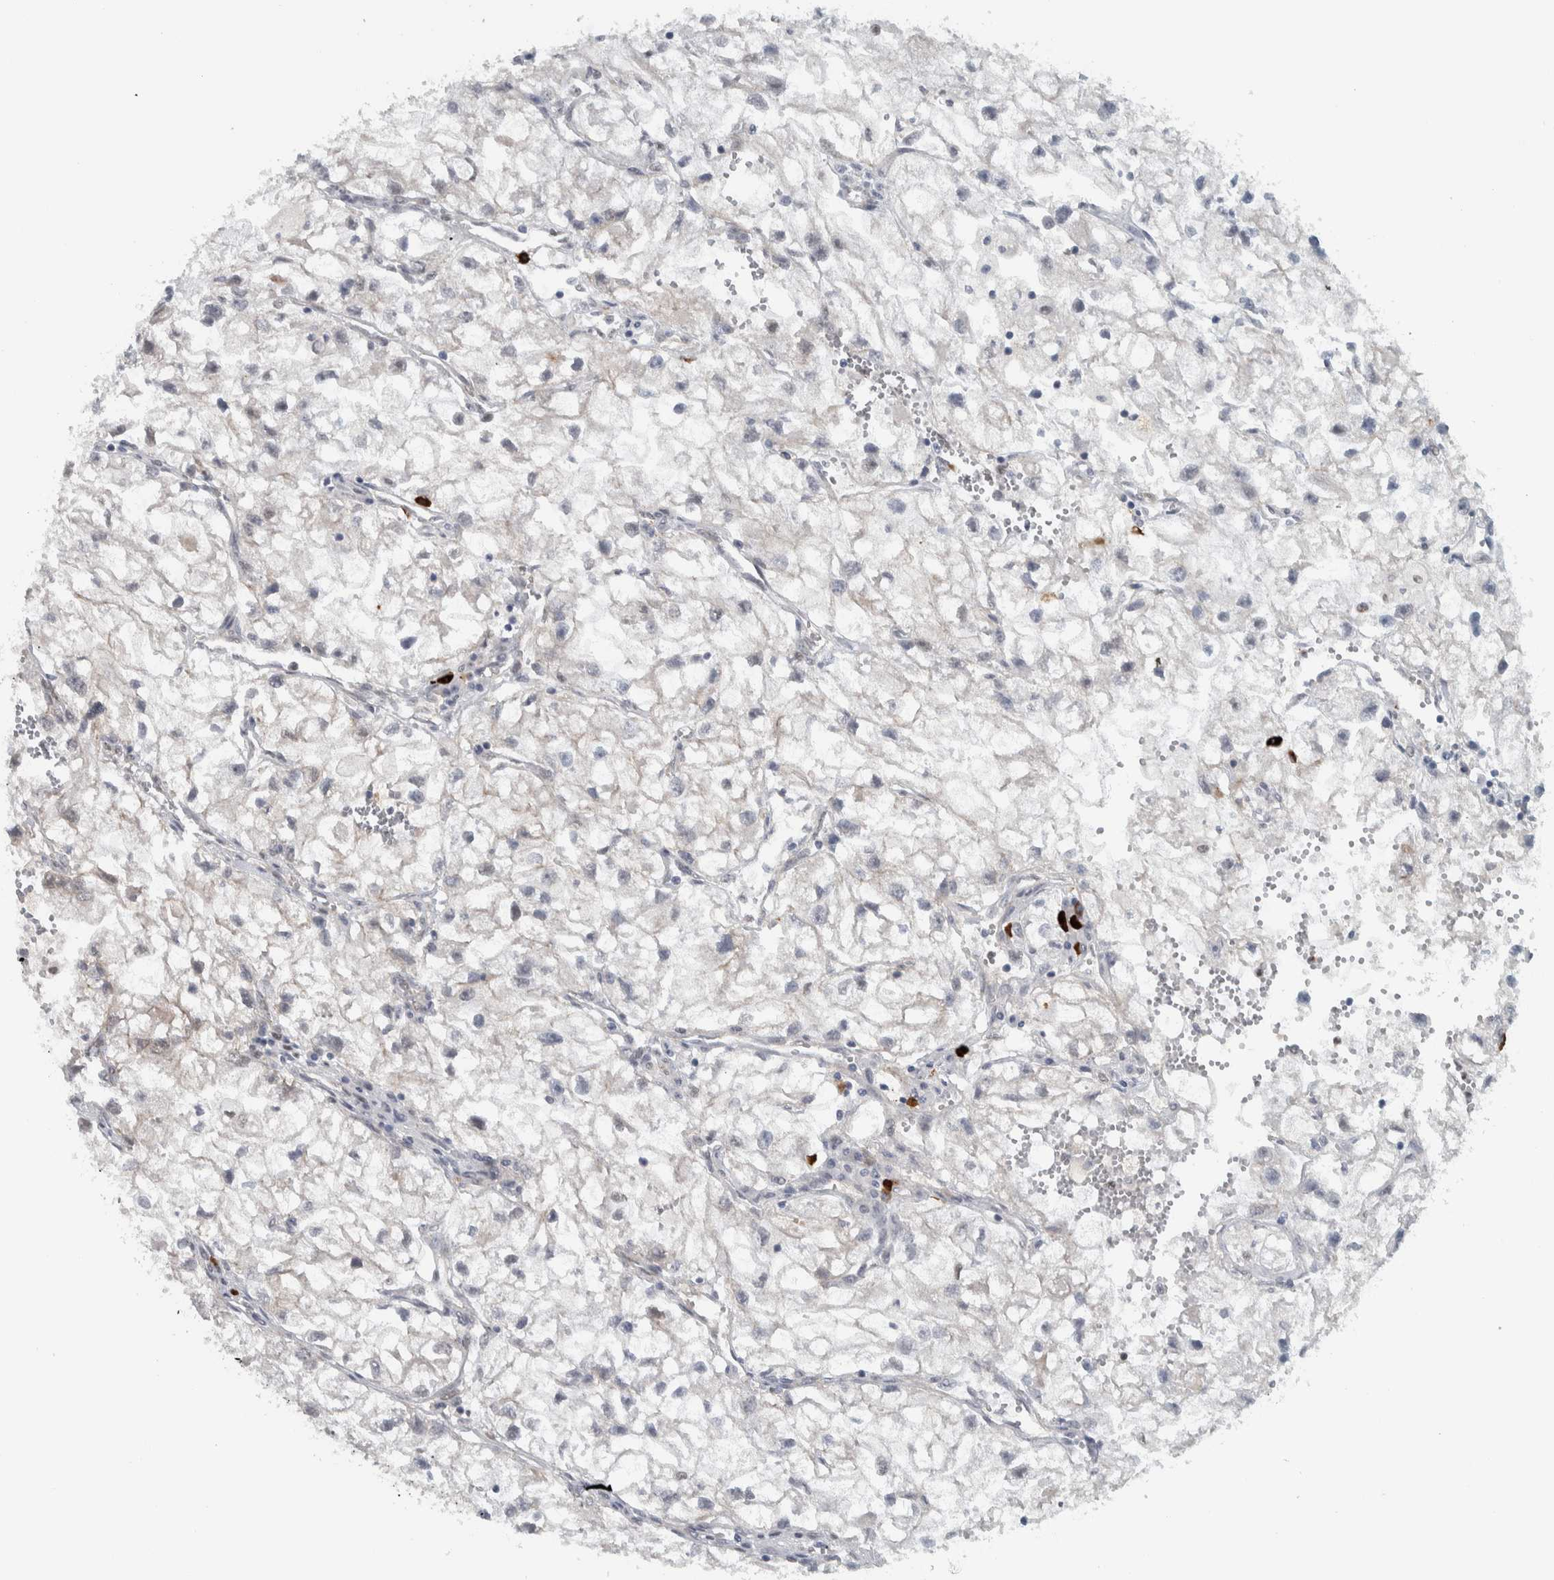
{"staining": {"intensity": "negative", "quantity": "none", "location": "none"}, "tissue": "renal cancer", "cell_type": "Tumor cells", "image_type": "cancer", "snomed": [{"axis": "morphology", "description": "Adenocarcinoma, NOS"}, {"axis": "topography", "description": "Kidney"}], "caption": "A photomicrograph of renal cancer (adenocarcinoma) stained for a protein shows no brown staining in tumor cells. (DAB immunohistochemistry, high magnification).", "gene": "ADPRM", "patient": {"sex": "female", "age": 70}}